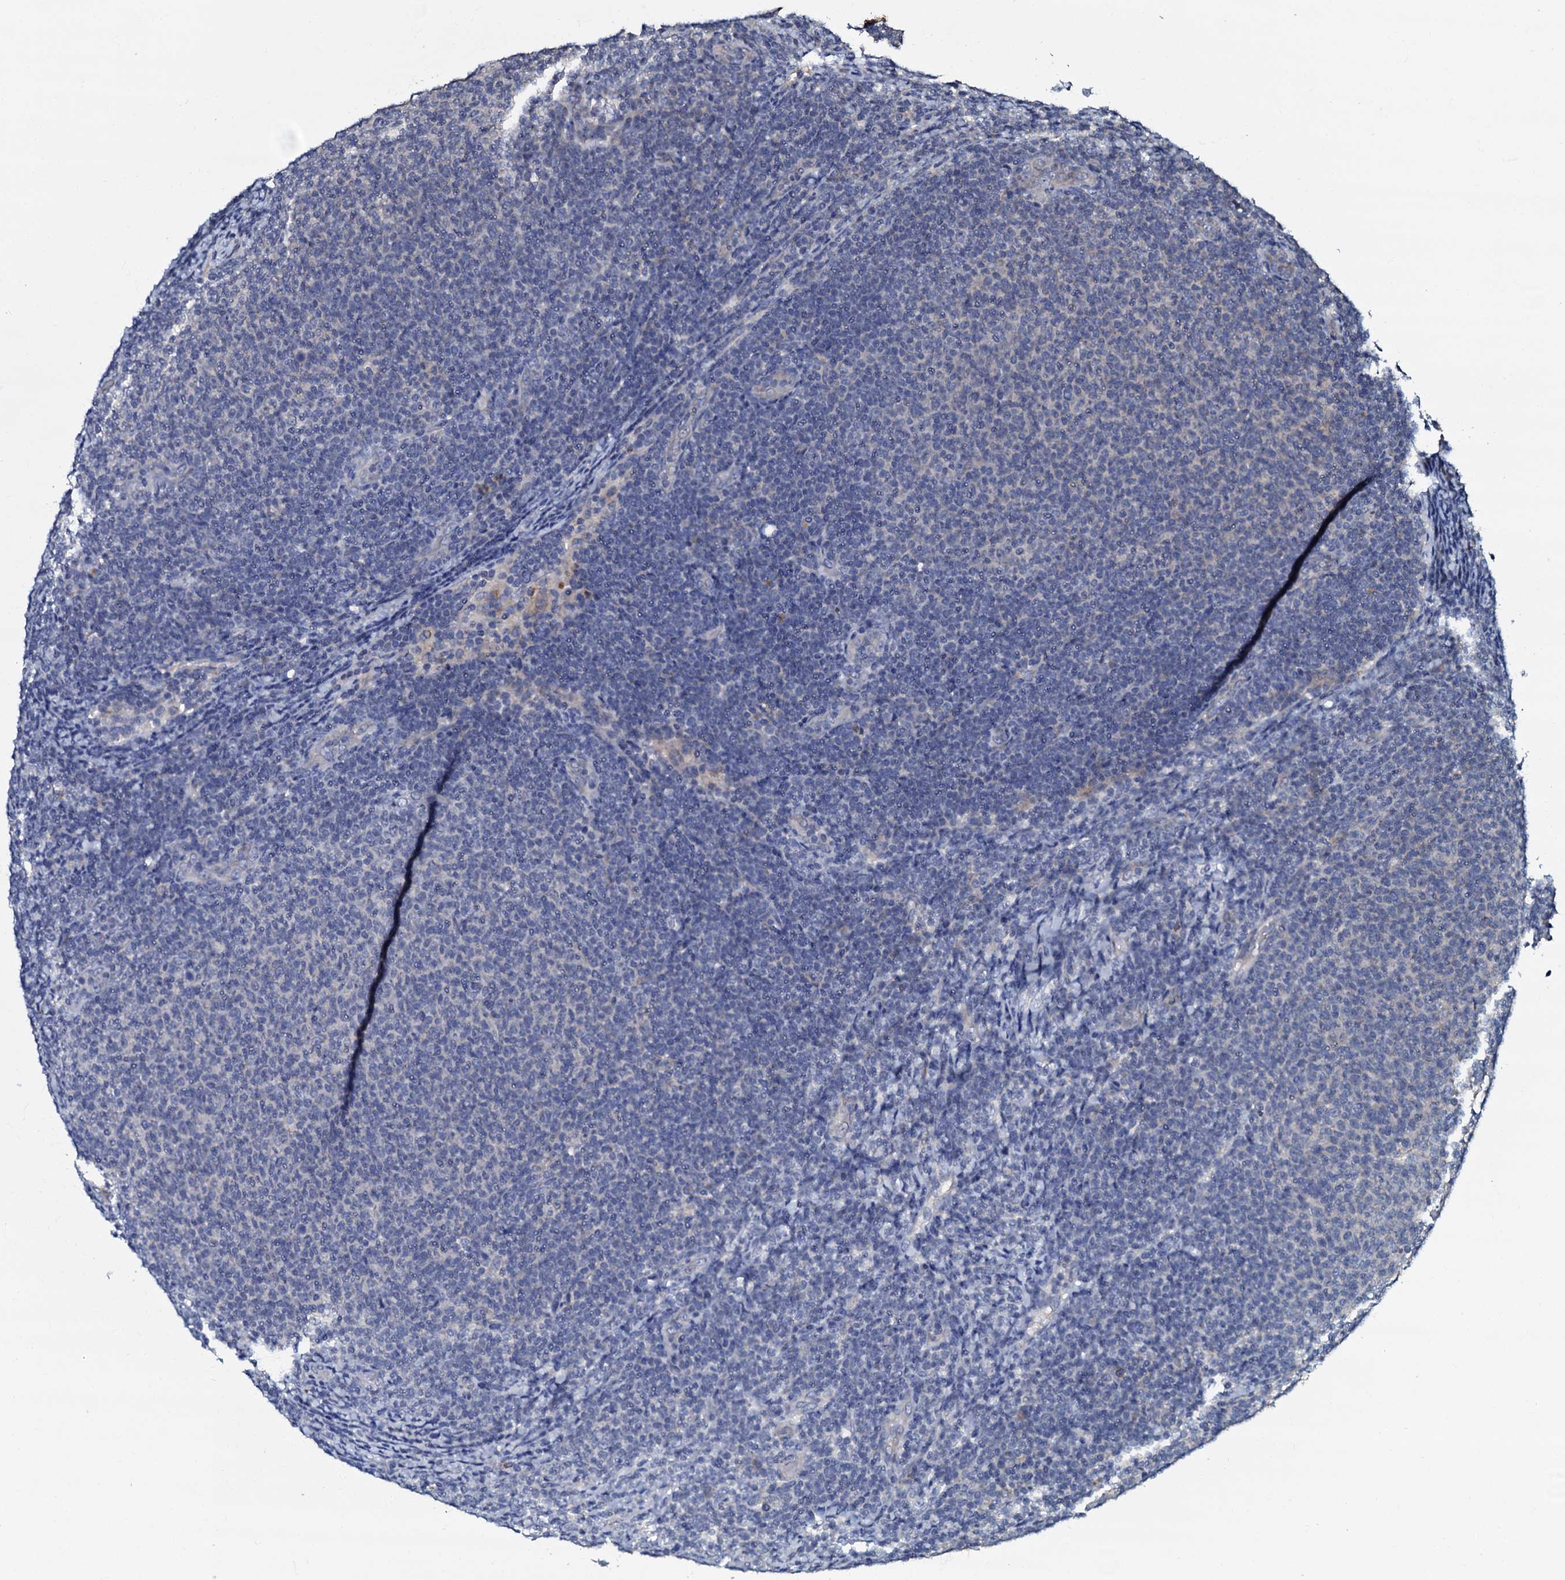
{"staining": {"intensity": "negative", "quantity": "none", "location": "none"}, "tissue": "lymphoma", "cell_type": "Tumor cells", "image_type": "cancer", "snomed": [{"axis": "morphology", "description": "Malignant lymphoma, non-Hodgkin's type, Low grade"}, {"axis": "topography", "description": "Lymph node"}], "caption": "DAB (3,3'-diaminobenzidine) immunohistochemical staining of human low-grade malignant lymphoma, non-Hodgkin's type demonstrates no significant staining in tumor cells.", "gene": "CPNE2", "patient": {"sex": "male", "age": 66}}